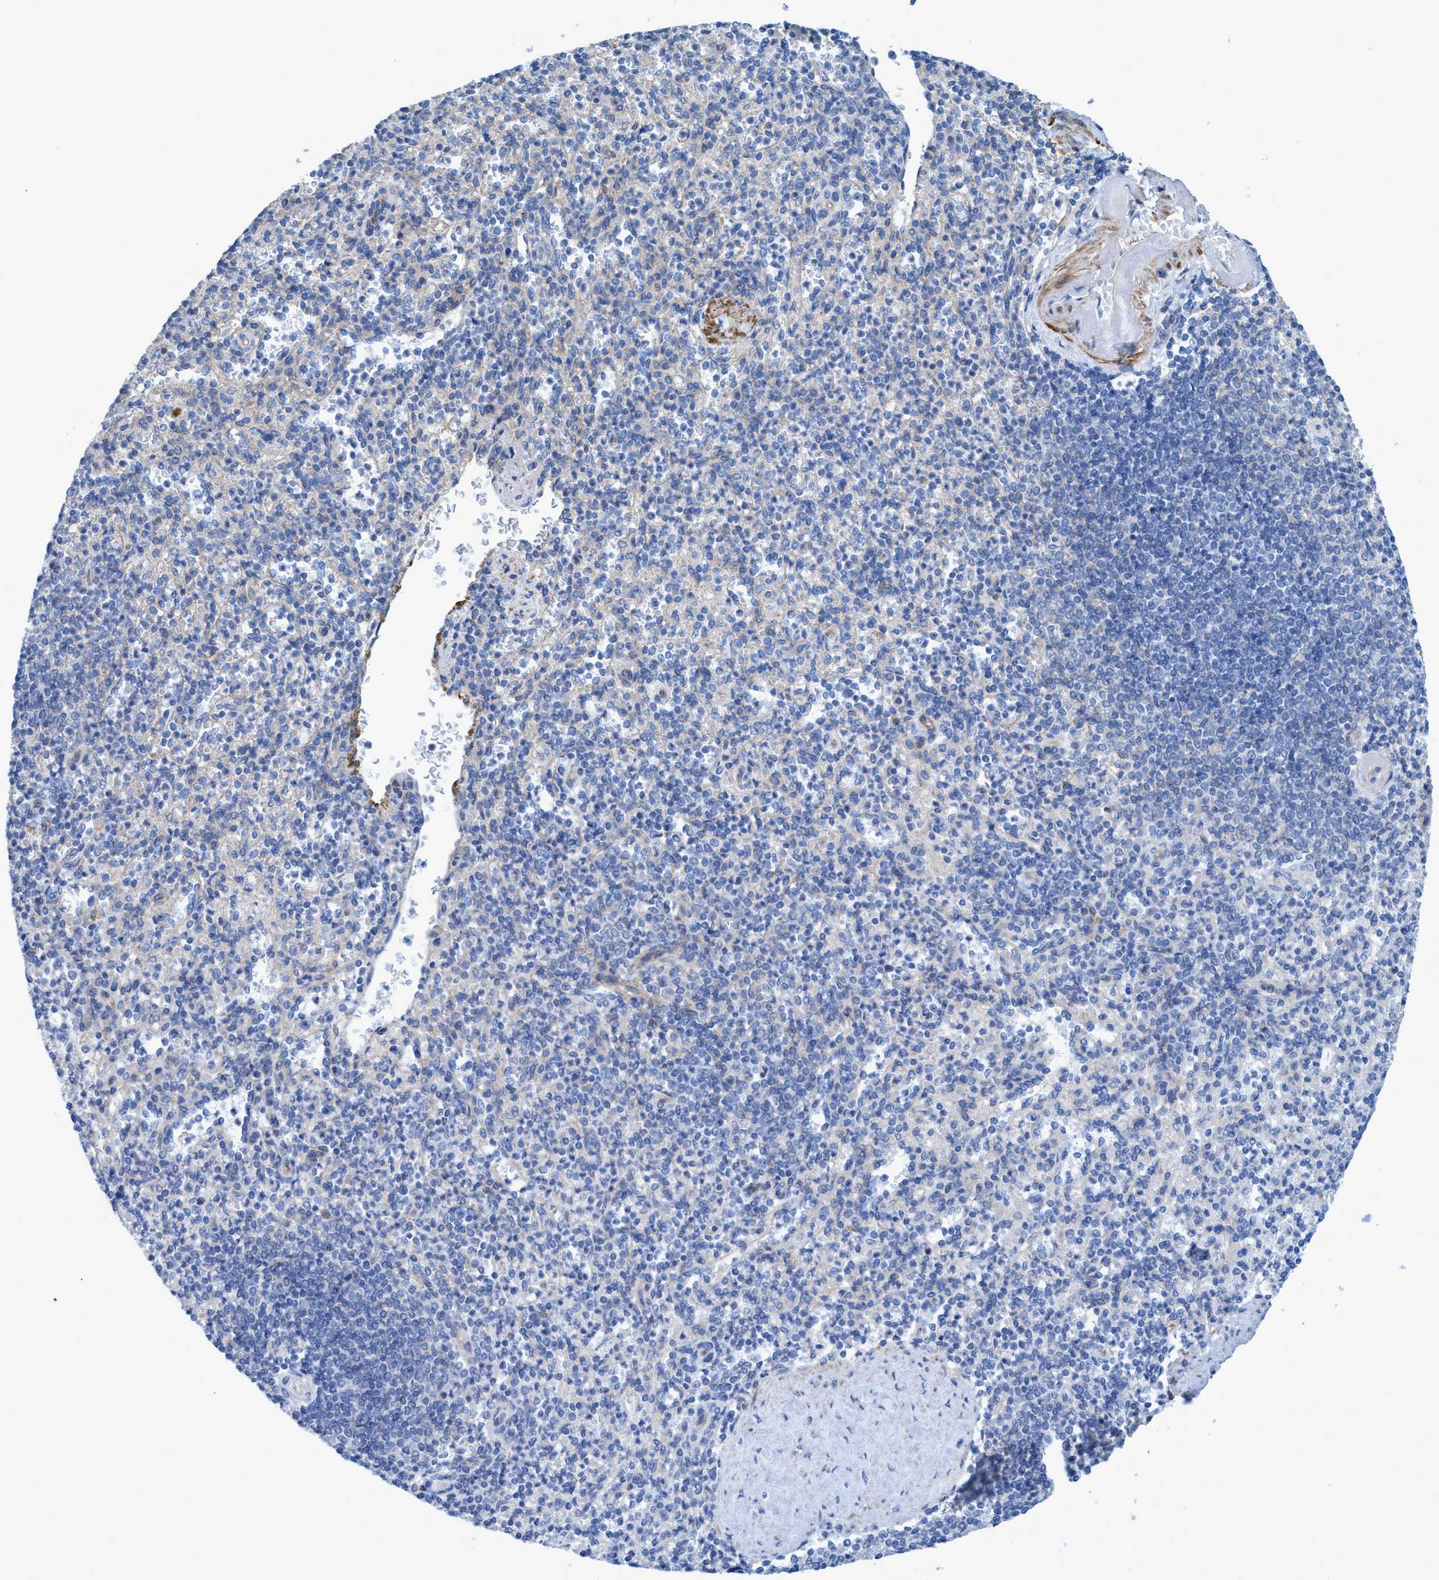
{"staining": {"intensity": "negative", "quantity": "none", "location": "none"}, "tissue": "spleen", "cell_type": "Cells in red pulp", "image_type": "normal", "snomed": [{"axis": "morphology", "description": "Normal tissue, NOS"}, {"axis": "topography", "description": "Spleen"}], "caption": "High magnification brightfield microscopy of unremarkable spleen stained with DAB (3,3'-diaminobenzidine) (brown) and counterstained with hematoxylin (blue): cells in red pulp show no significant staining. (Stains: DAB immunohistochemistry with hematoxylin counter stain, Microscopy: brightfield microscopy at high magnification).", "gene": "GULP1", "patient": {"sex": "female", "age": 74}}